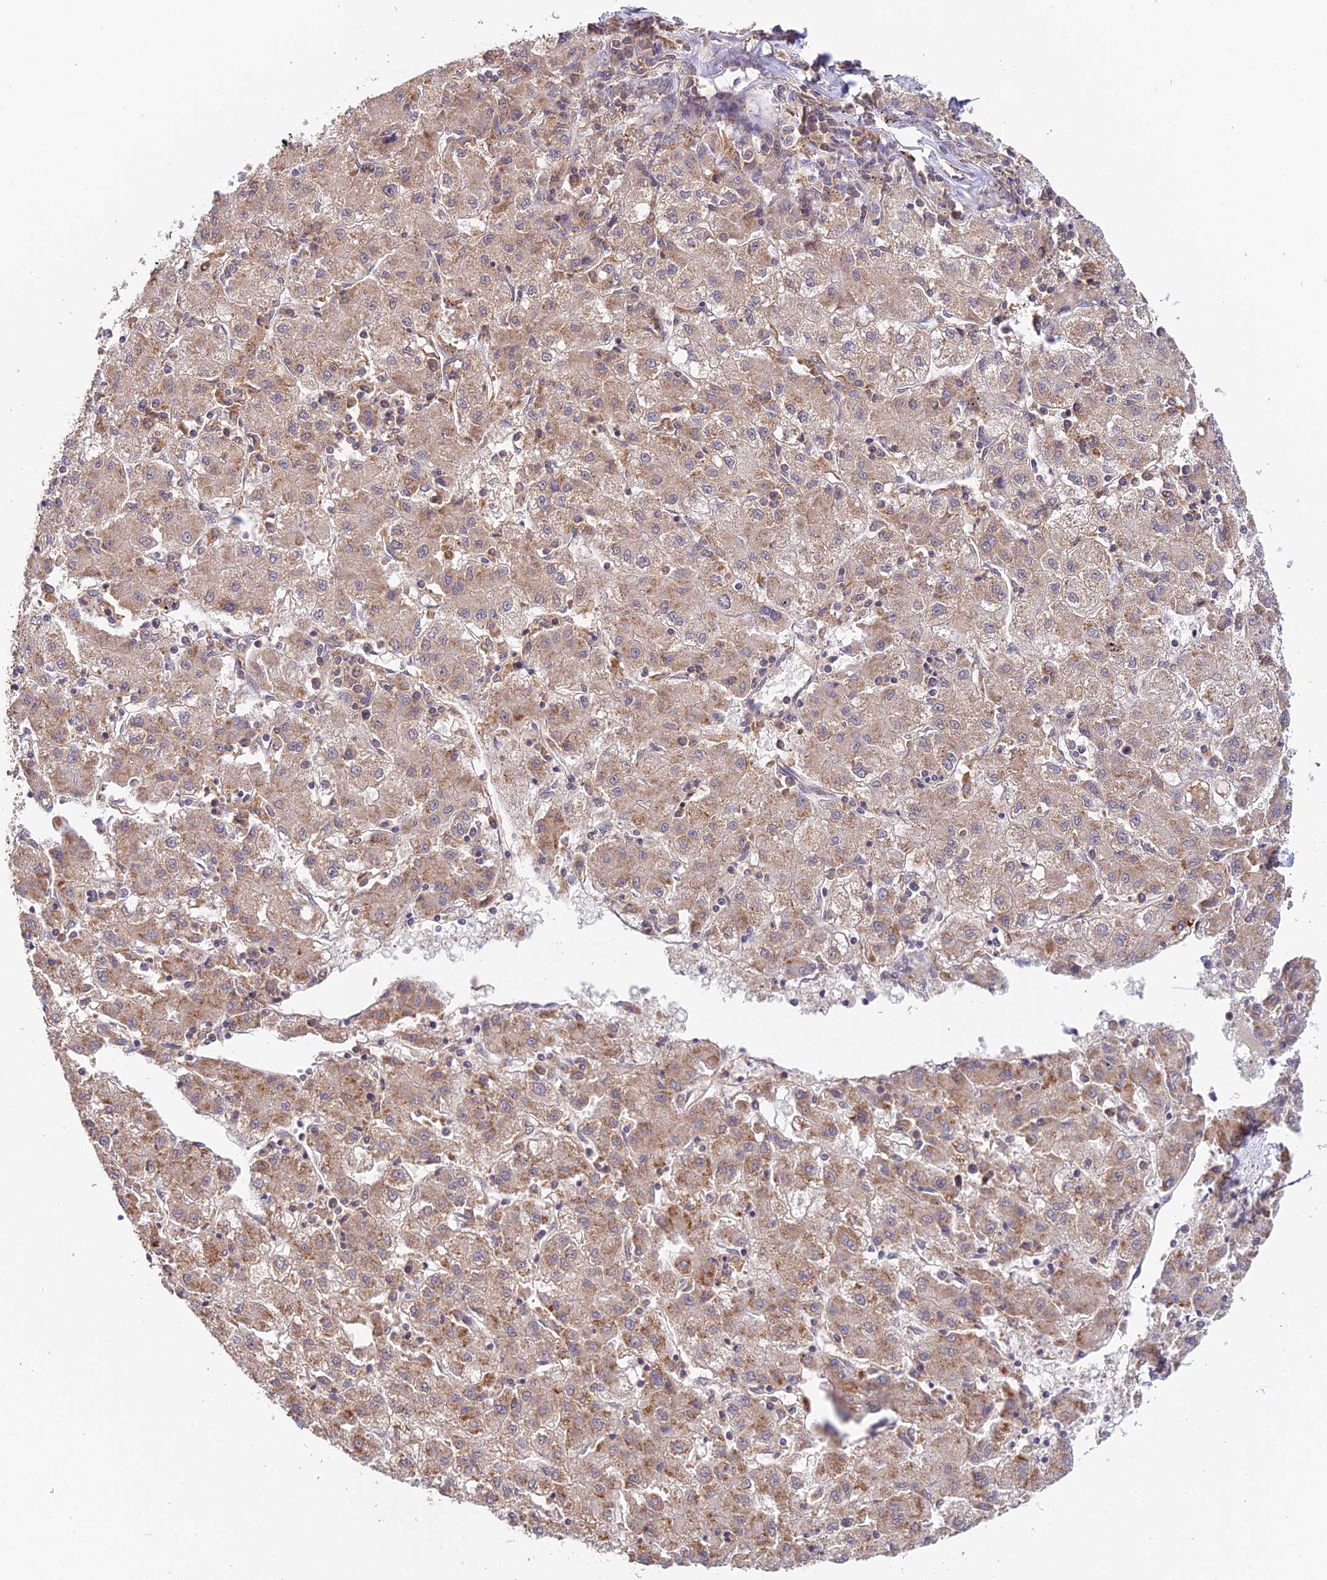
{"staining": {"intensity": "moderate", "quantity": ">75%", "location": "cytoplasmic/membranous"}, "tissue": "liver cancer", "cell_type": "Tumor cells", "image_type": "cancer", "snomed": [{"axis": "morphology", "description": "Carcinoma, Hepatocellular, NOS"}, {"axis": "topography", "description": "Liver"}], "caption": "A brown stain shows moderate cytoplasmic/membranous expression of a protein in human liver hepatocellular carcinoma tumor cells.", "gene": "TPRX1", "patient": {"sex": "male", "age": 72}}